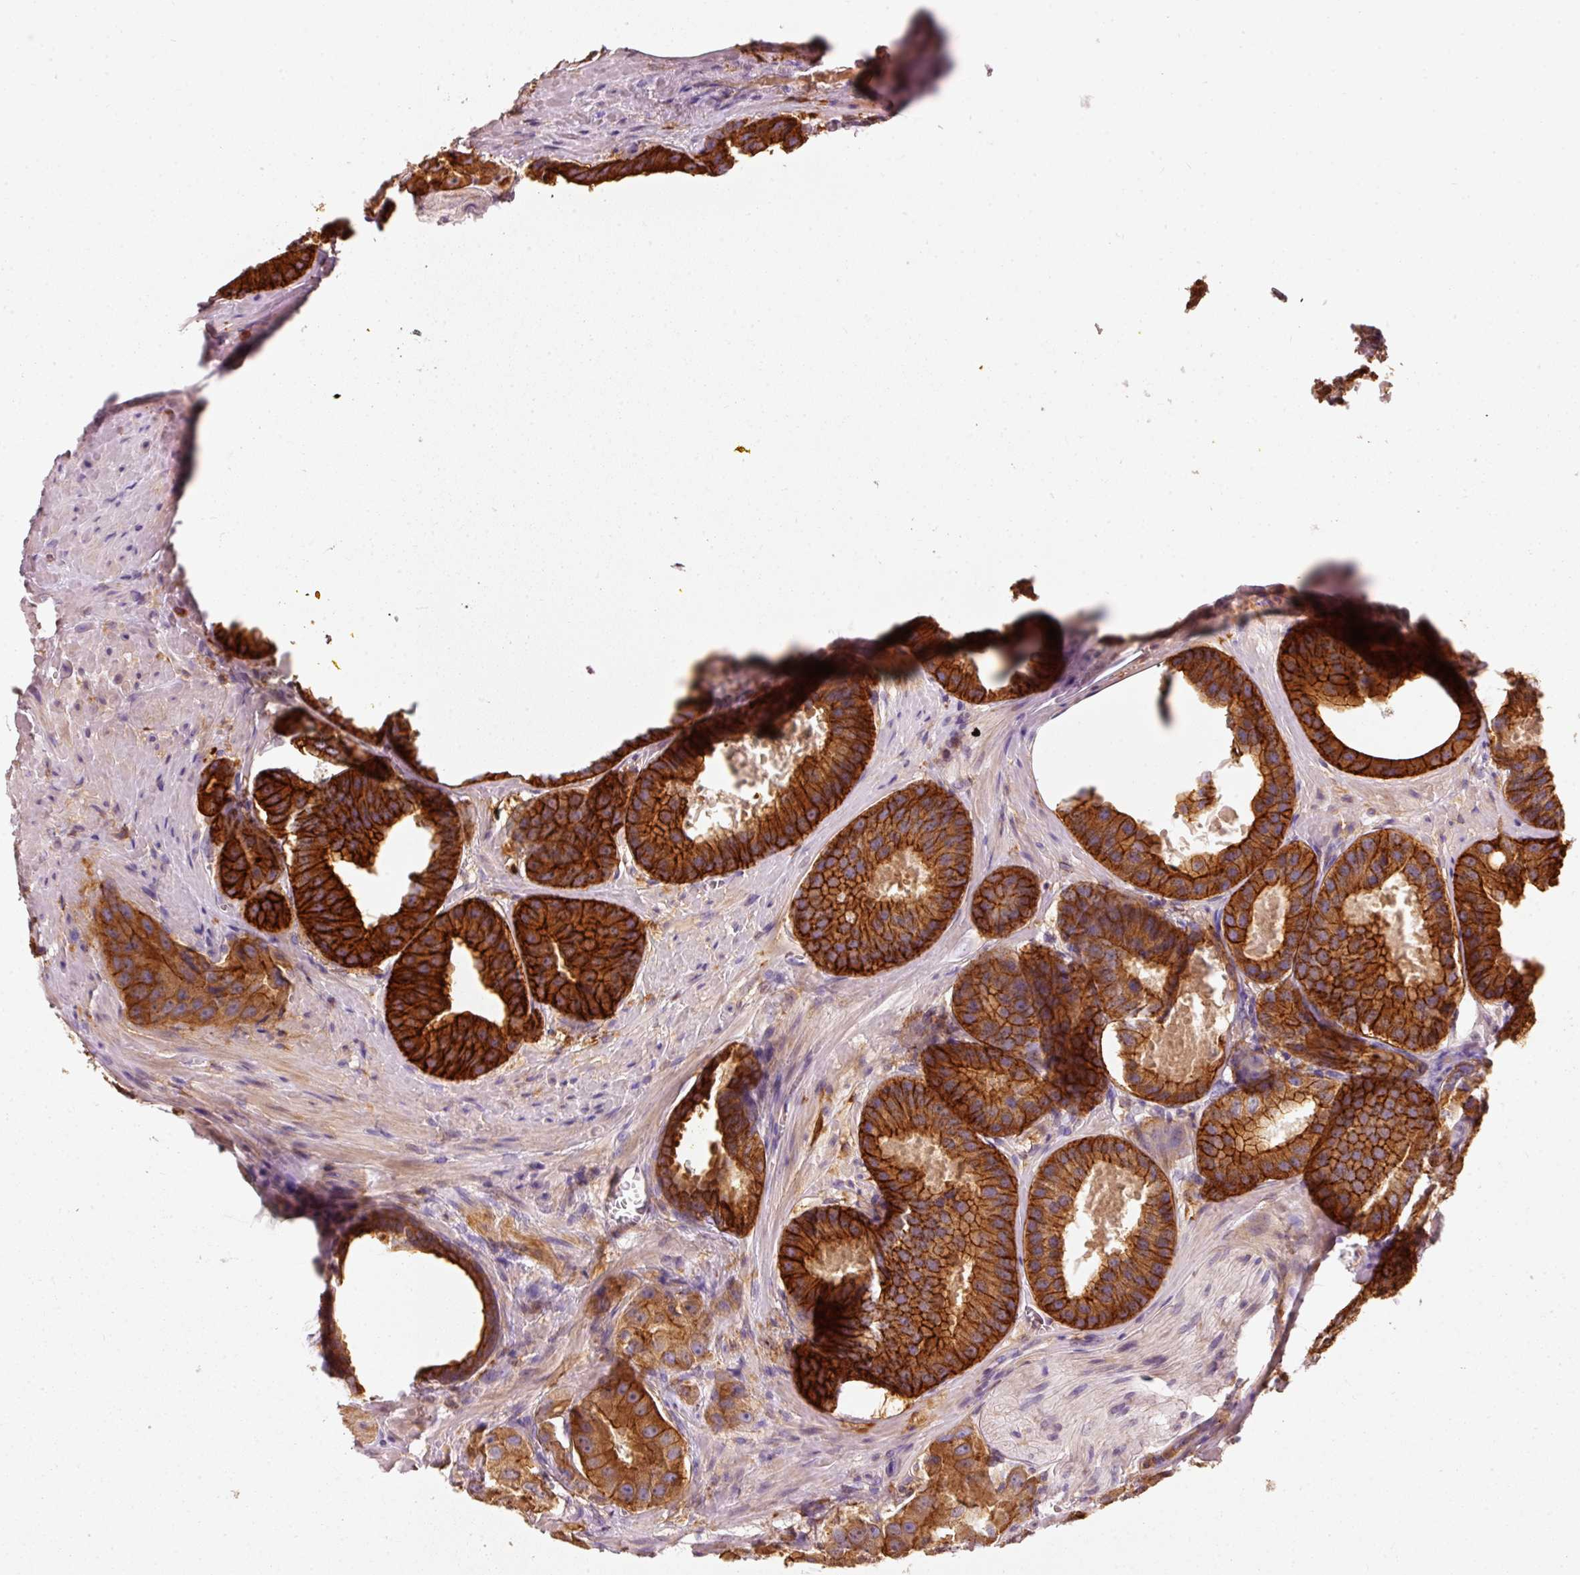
{"staining": {"intensity": "strong", "quantity": ">75%", "location": "cytoplasmic/membranous"}, "tissue": "prostate cancer", "cell_type": "Tumor cells", "image_type": "cancer", "snomed": [{"axis": "morphology", "description": "Adenocarcinoma, High grade"}, {"axis": "topography", "description": "Prostate"}], "caption": "The immunohistochemical stain shows strong cytoplasmic/membranous staining in tumor cells of prostate cancer tissue. (Stains: DAB (3,3'-diaminobenzidine) in brown, nuclei in blue, Microscopy: brightfield microscopy at high magnification).", "gene": "IQGAP2", "patient": {"sex": "male", "age": 63}}